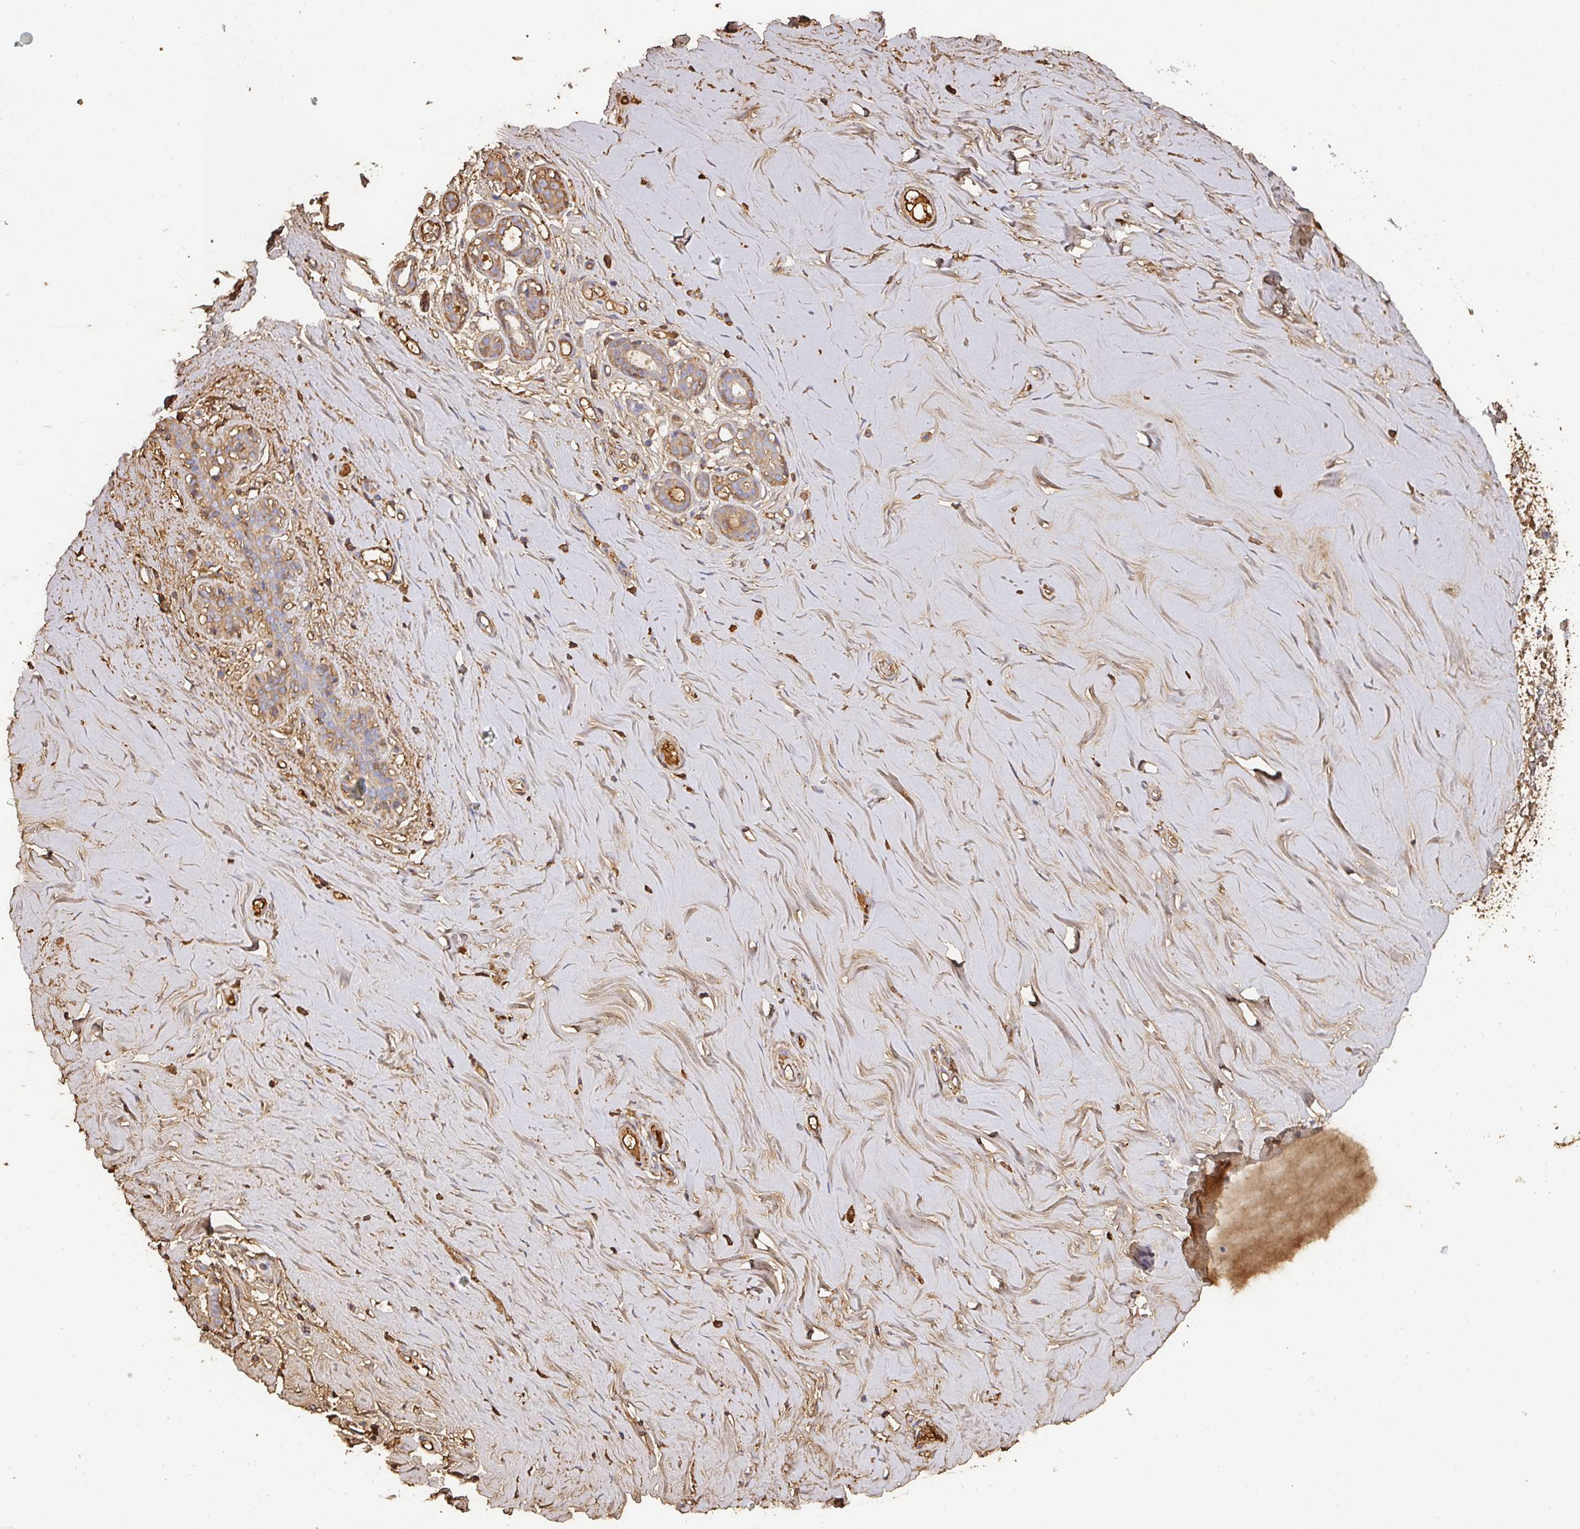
{"staining": {"intensity": "negative", "quantity": "none", "location": "none"}, "tissue": "breast", "cell_type": "Adipocytes", "image_type": "normal", "snomed": [{"axis": "morphology", "description": "Normal tissue, NOS"}, {"axis": "topography", "description": "Breast"}], "caption": "Immunohistochemistry (IHC) photomicrograph of normal human breast stained for a protein (brown), which reveals no expression in adipocytes.", "gene": "ALB", "patient": {"sex": "female", "age": 27}}